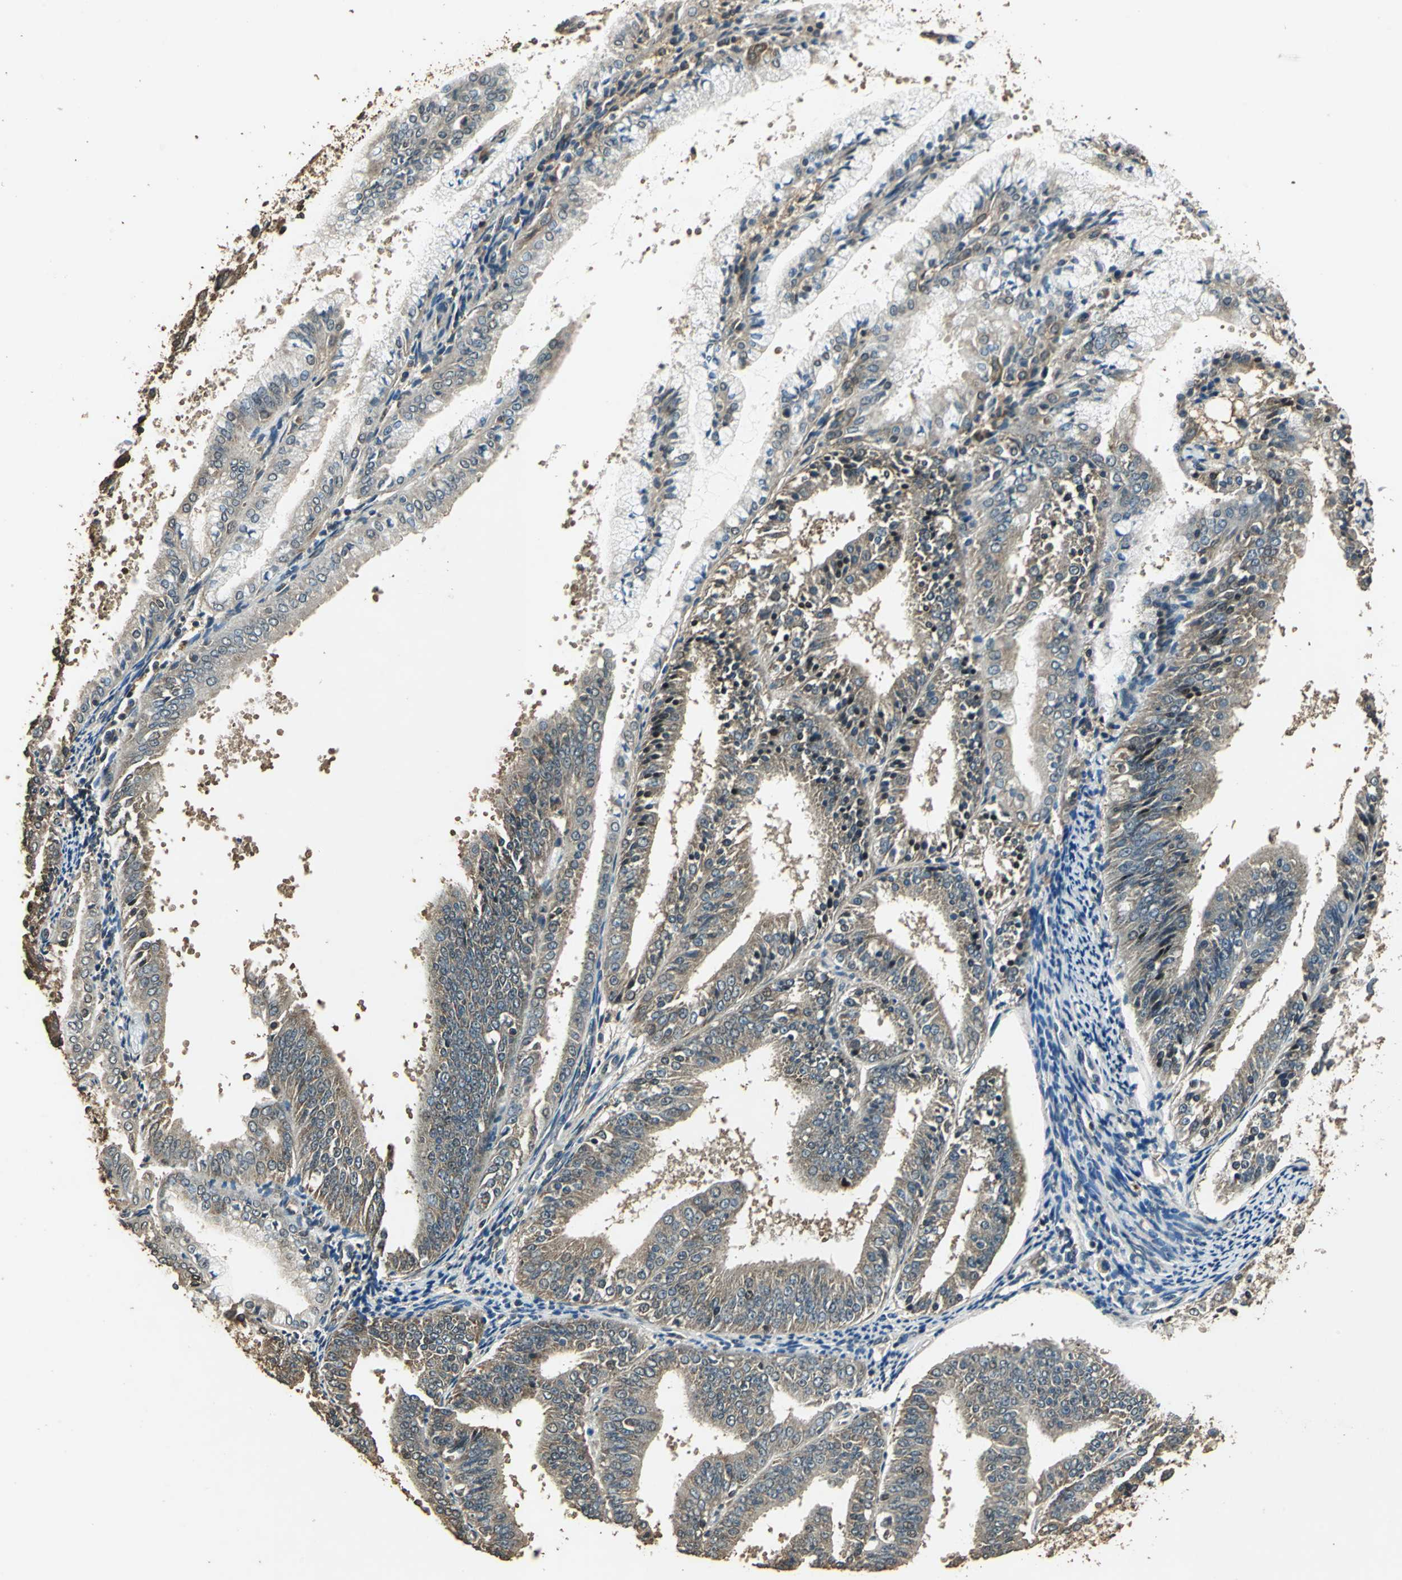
{"staining": {"intensity": "moderate", "quantity": ">75%", "location": "cytoplasmic/membranous"}, "tissue": "endometrial cancer", "cell_type": "Tumor cells", "image_type": "cancer", "snomed": [{"axis": "morphology", "description": "Adenocarcinoma, NOS"}, {"axis": "topography", "description": "Endometrium"}], "caption": "About >75% of tumor cells in human adenocarcinoma (endometrial) reveal moderate cytoplasmic/membranous protein positivity as visualized by brown immunohistochemical staining.", "gene": "TMPRSS4", "patient": {"sex": "female", "age": 63}}